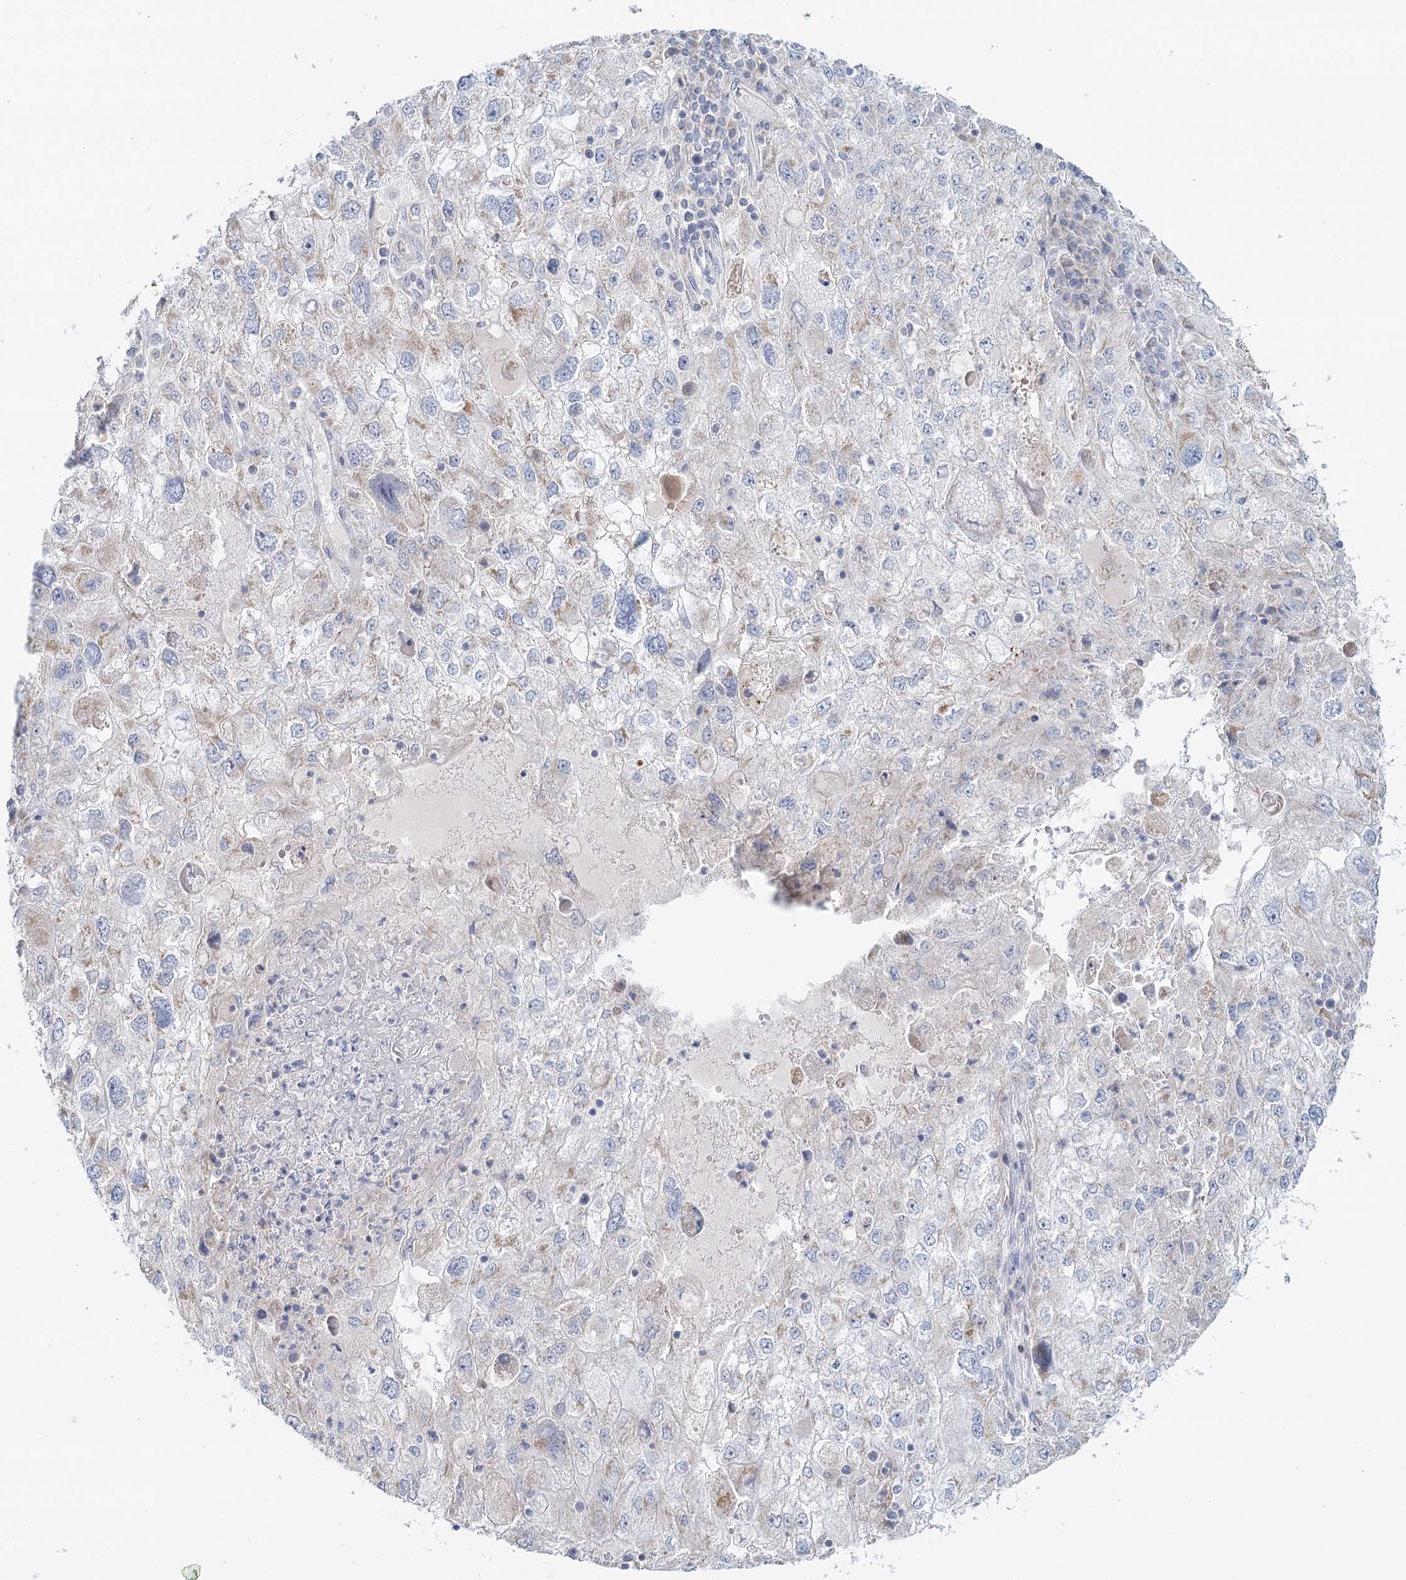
{"staining": {"intensity": "weak", "quantity": "<25%", "location": "cytoplasmic/membranous"}, "tissue": "endometrial cancer", "cell_type": "Tumor cells", "image_type": "cancer", "snomed": [{"axis": "morphology", "description": "Adenocarcinoma, NOS"}, {"axis": "topography", "description": "Endometrium"}], "caption": "The histopathology image displays no significant staining in tumor cells of adenocarcinoma (endometrial). (Stains: DAB immunohistochemistry with hematoxylin counter stain, Microscopy: brightfield microscopy at high magnification).", "gene": "PSAPL1", "patient": {"sex": "female", "age": 49}}